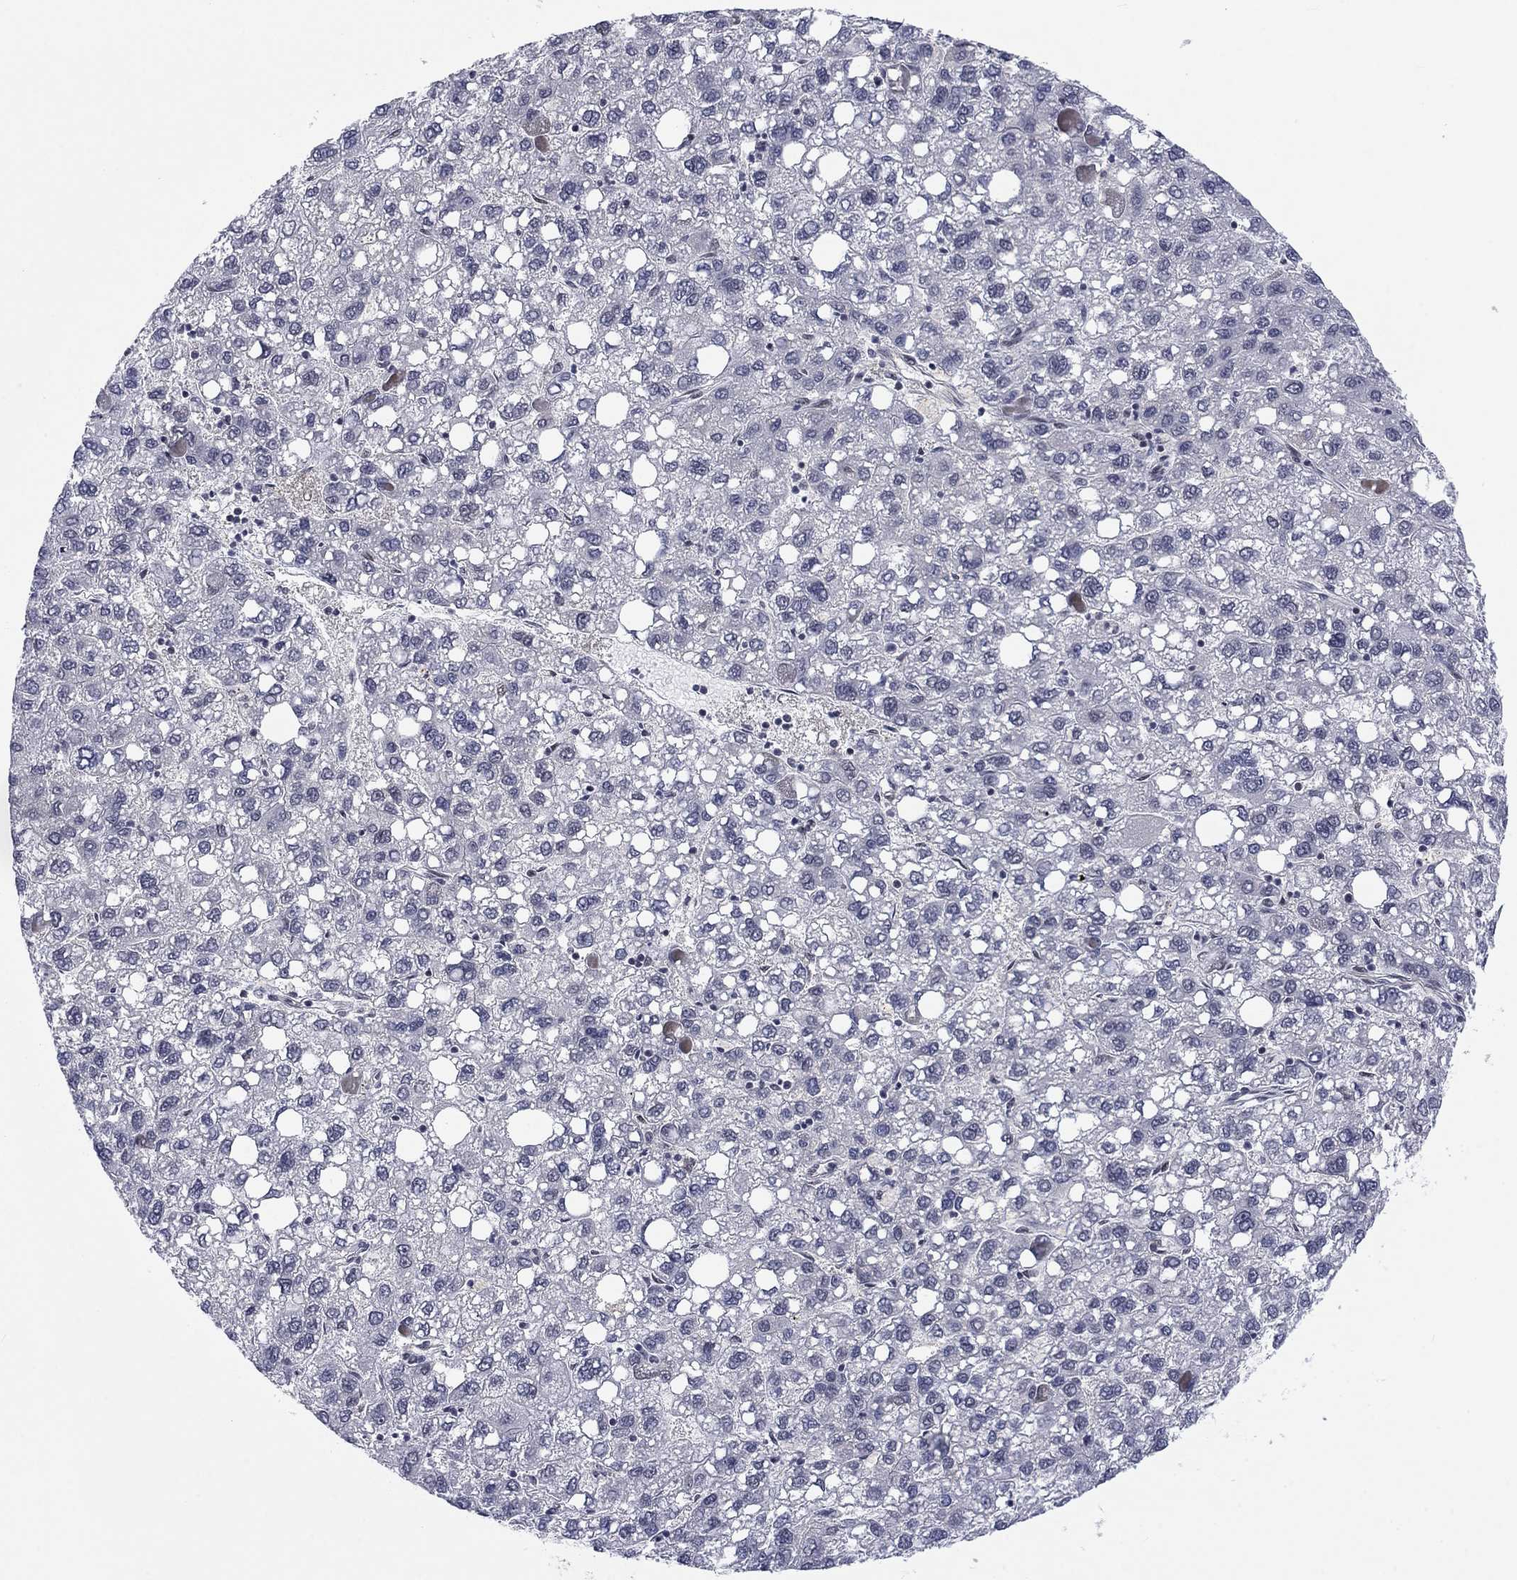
{"staining": {"intensity": "negative", "quantity": "none", "location": "none"}, "tissue": "liver cancer", "cell_type": "Tumor cells", "image_type": "cancer", "snomed": [{"axis": "morphology", "description": "Carcinoma, Hepatocellular, NOS"}, {"axis": "topography", "description": "Liver"}], "caption": "Immunohistochemistry of liver hepatocellular carcinoma shows no staining in tumor cells. (DAB immunohistochemistry visualized using brightfield microscopy, high magnification).", "gene": "FYTTD1", "patient": {"sex": "female", "age": 82}}